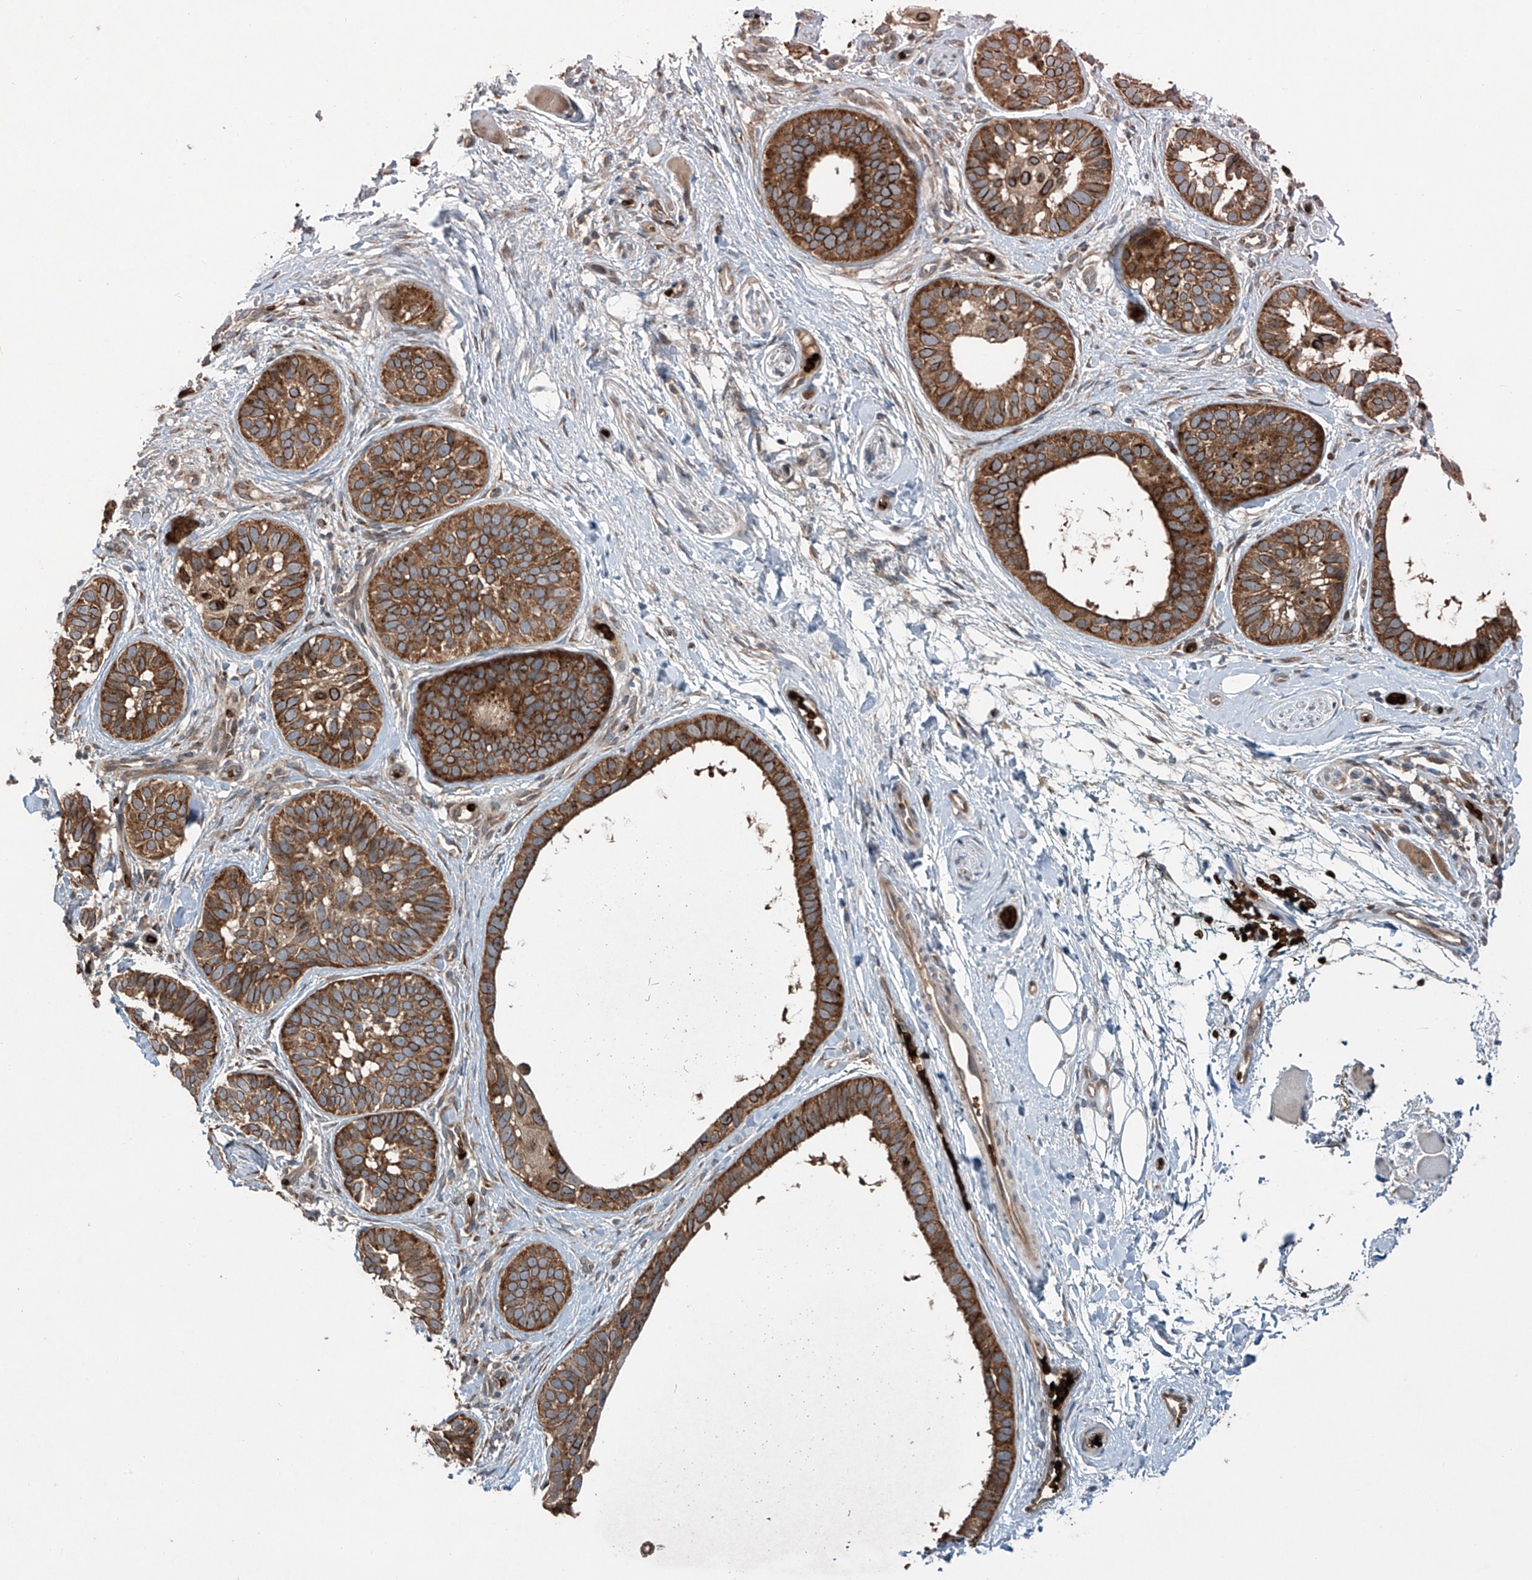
{"staining": {"intensity": "moderate", "quantity": ">75%", "location": "cytoplasmic/membranous"}, "tissue": "skin cancer", "cell_type": "Tumor cells", "image_type": "cancer", "snomed": [{"axis": "morphology", "description": "Basal cell carcinoma"}, {"axis": "topography", "description": "Skin"}], "caption": "A brown stain highlights moderate cytoplasmic/membranous staining of a protein in skin cancer tumor cells.", "gene": "ZDHHC9", "patient": {"sex": "male", "age": 62}}